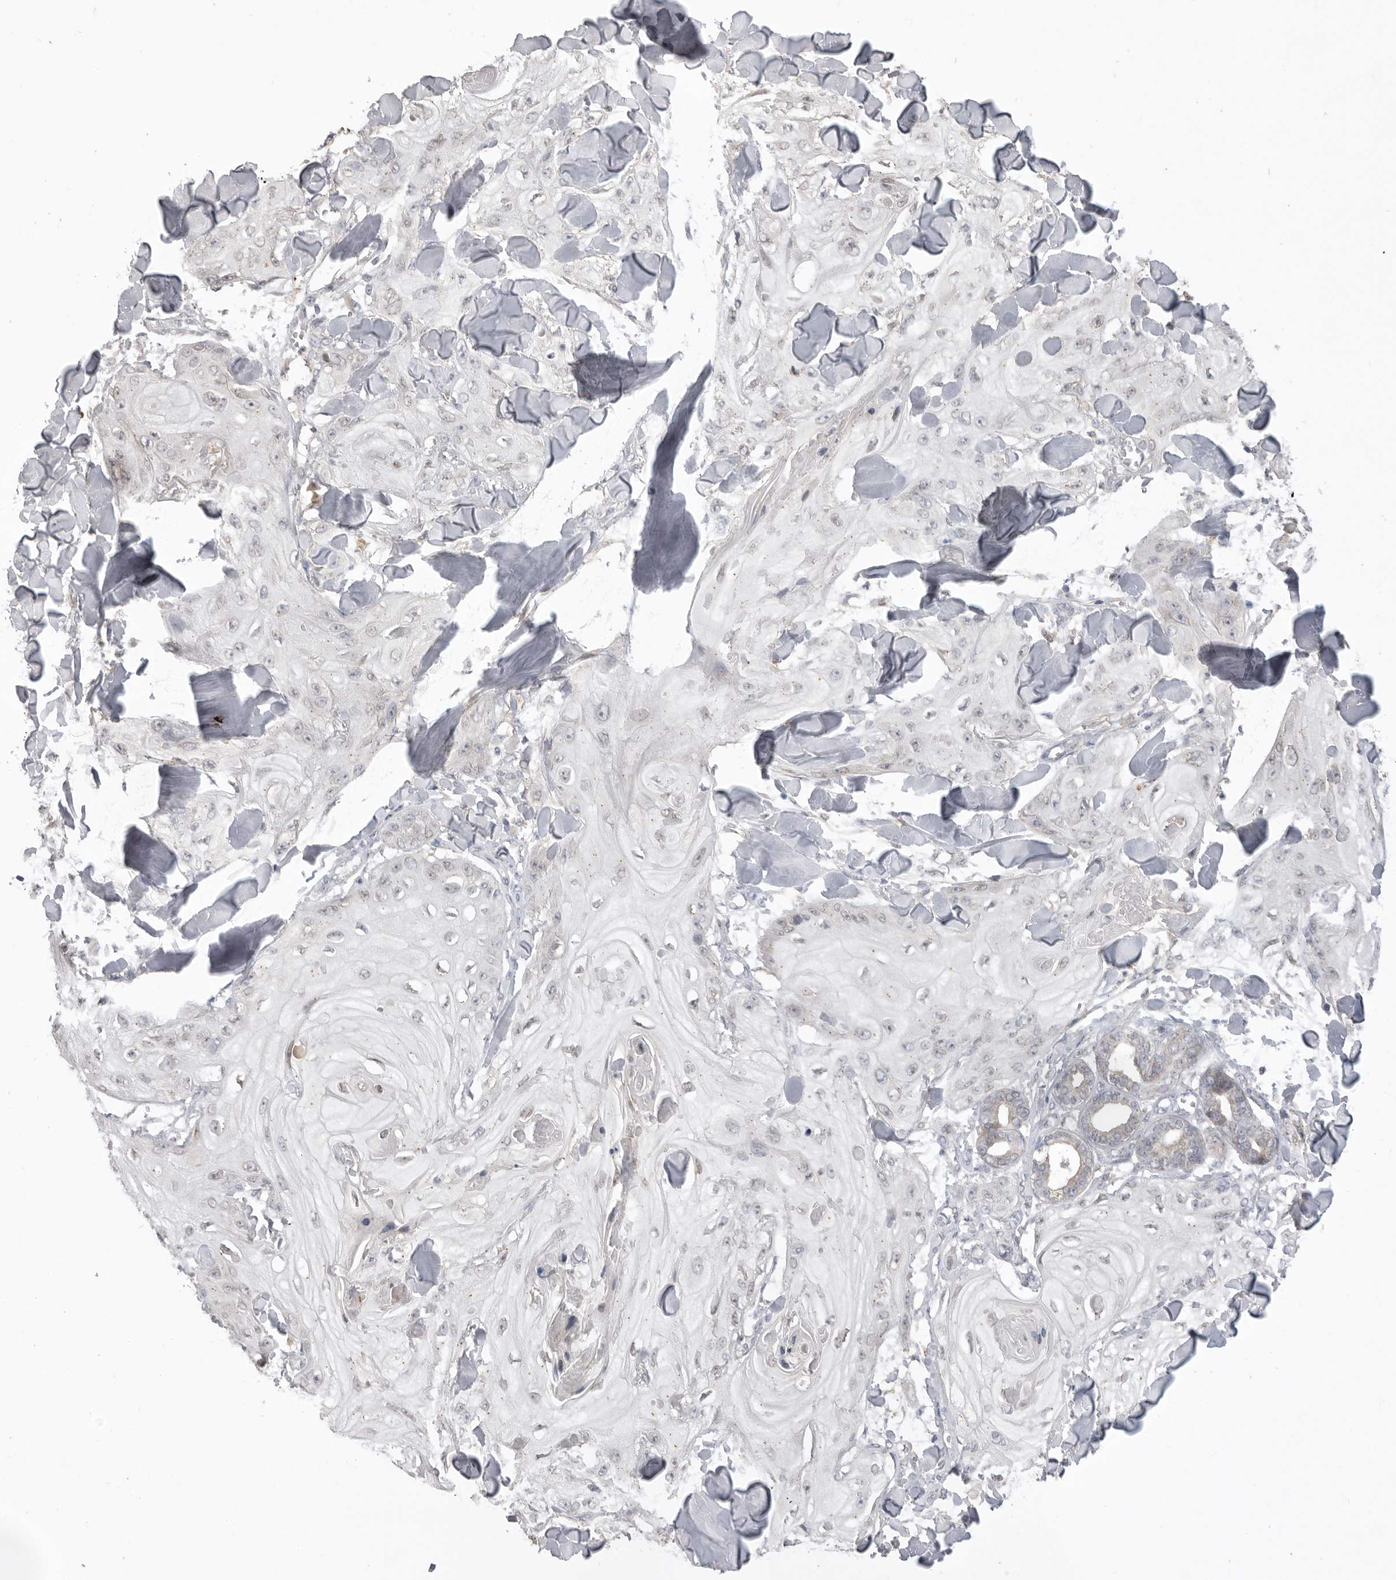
{"staining": {"intensity": "negative", "quantity": "none", "location": "none"}, "tissue": "skin cancer", "cell_type": "Tumor cells", "image_type": "cancer", "snomed": [{"axis": "morphology", "description": "Squamous cell carcinoma, NOS"}, {"axis": "topography", "description": "Skin"}], "caption": "Tumor cells show no significant protein expression in skin squamous cell carcinoma.", "gene": "TLR3", "patient": {"sex": "male", "age": 74}}